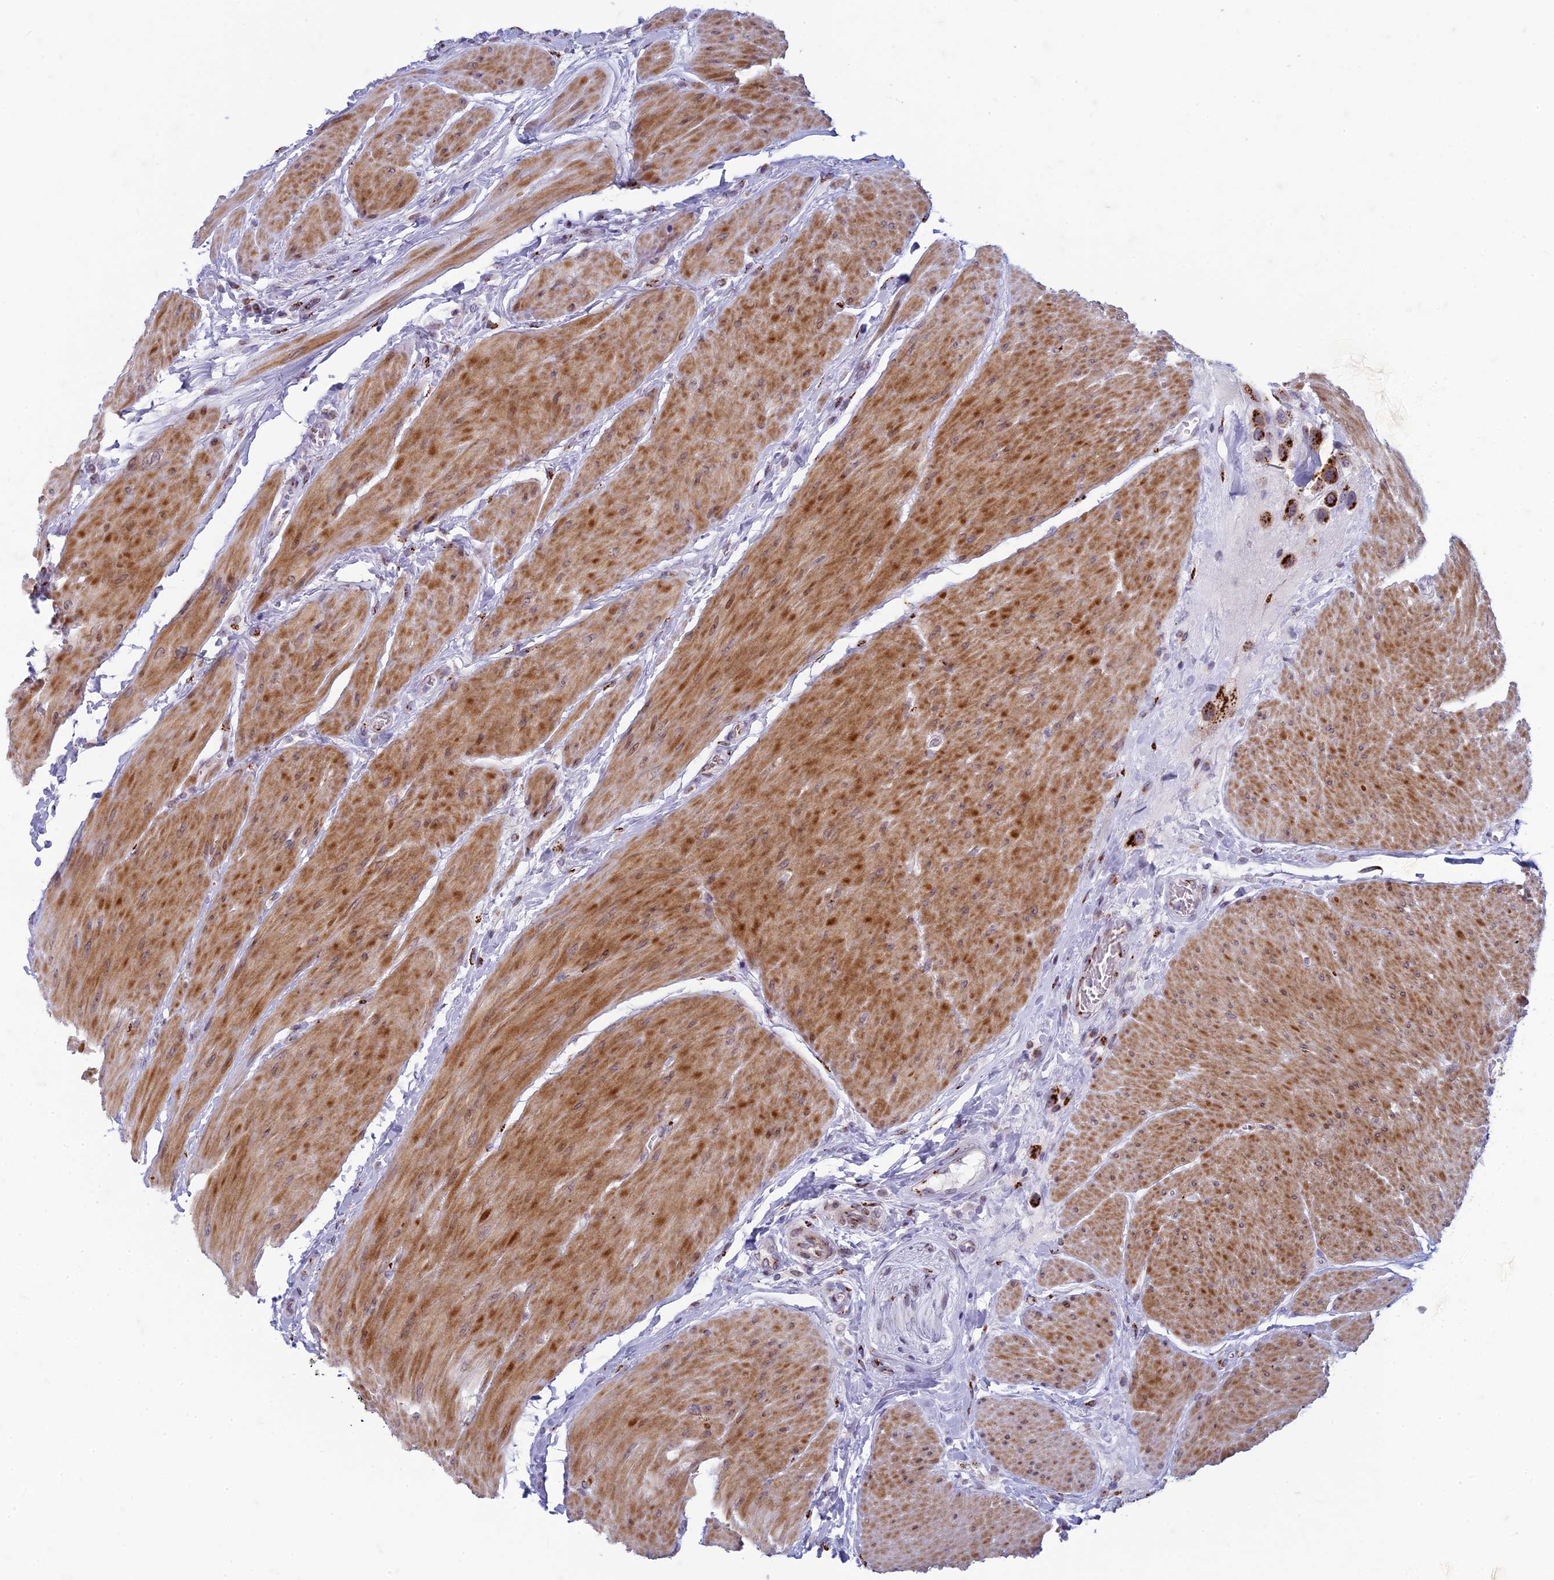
{"staining": {"intensity": "strong", "quantity": ">75%", "location": "cytoplasmic/membranous"}, "tissue": "urothelial cancer", "cell_type": "Tumor cells", "image_type": "cancer", "snomed": [{"axis": "morphology", "description": "Urothelial carcinoma, High grade"}, {"axis": "topography", "description": "Urinary bladder"}], "caption": "High-magnification brightfield microscopy of urothelial carcinoma (high-grade) stained with DAB (brown) and counterstained with hematoxylin (blue). tumor cells exhibit strong cytoplasmic/membranous positivity is present in about>75% of cells.", "gene": "FAM3C", "patient": {"sex": "male", "age": 50}}